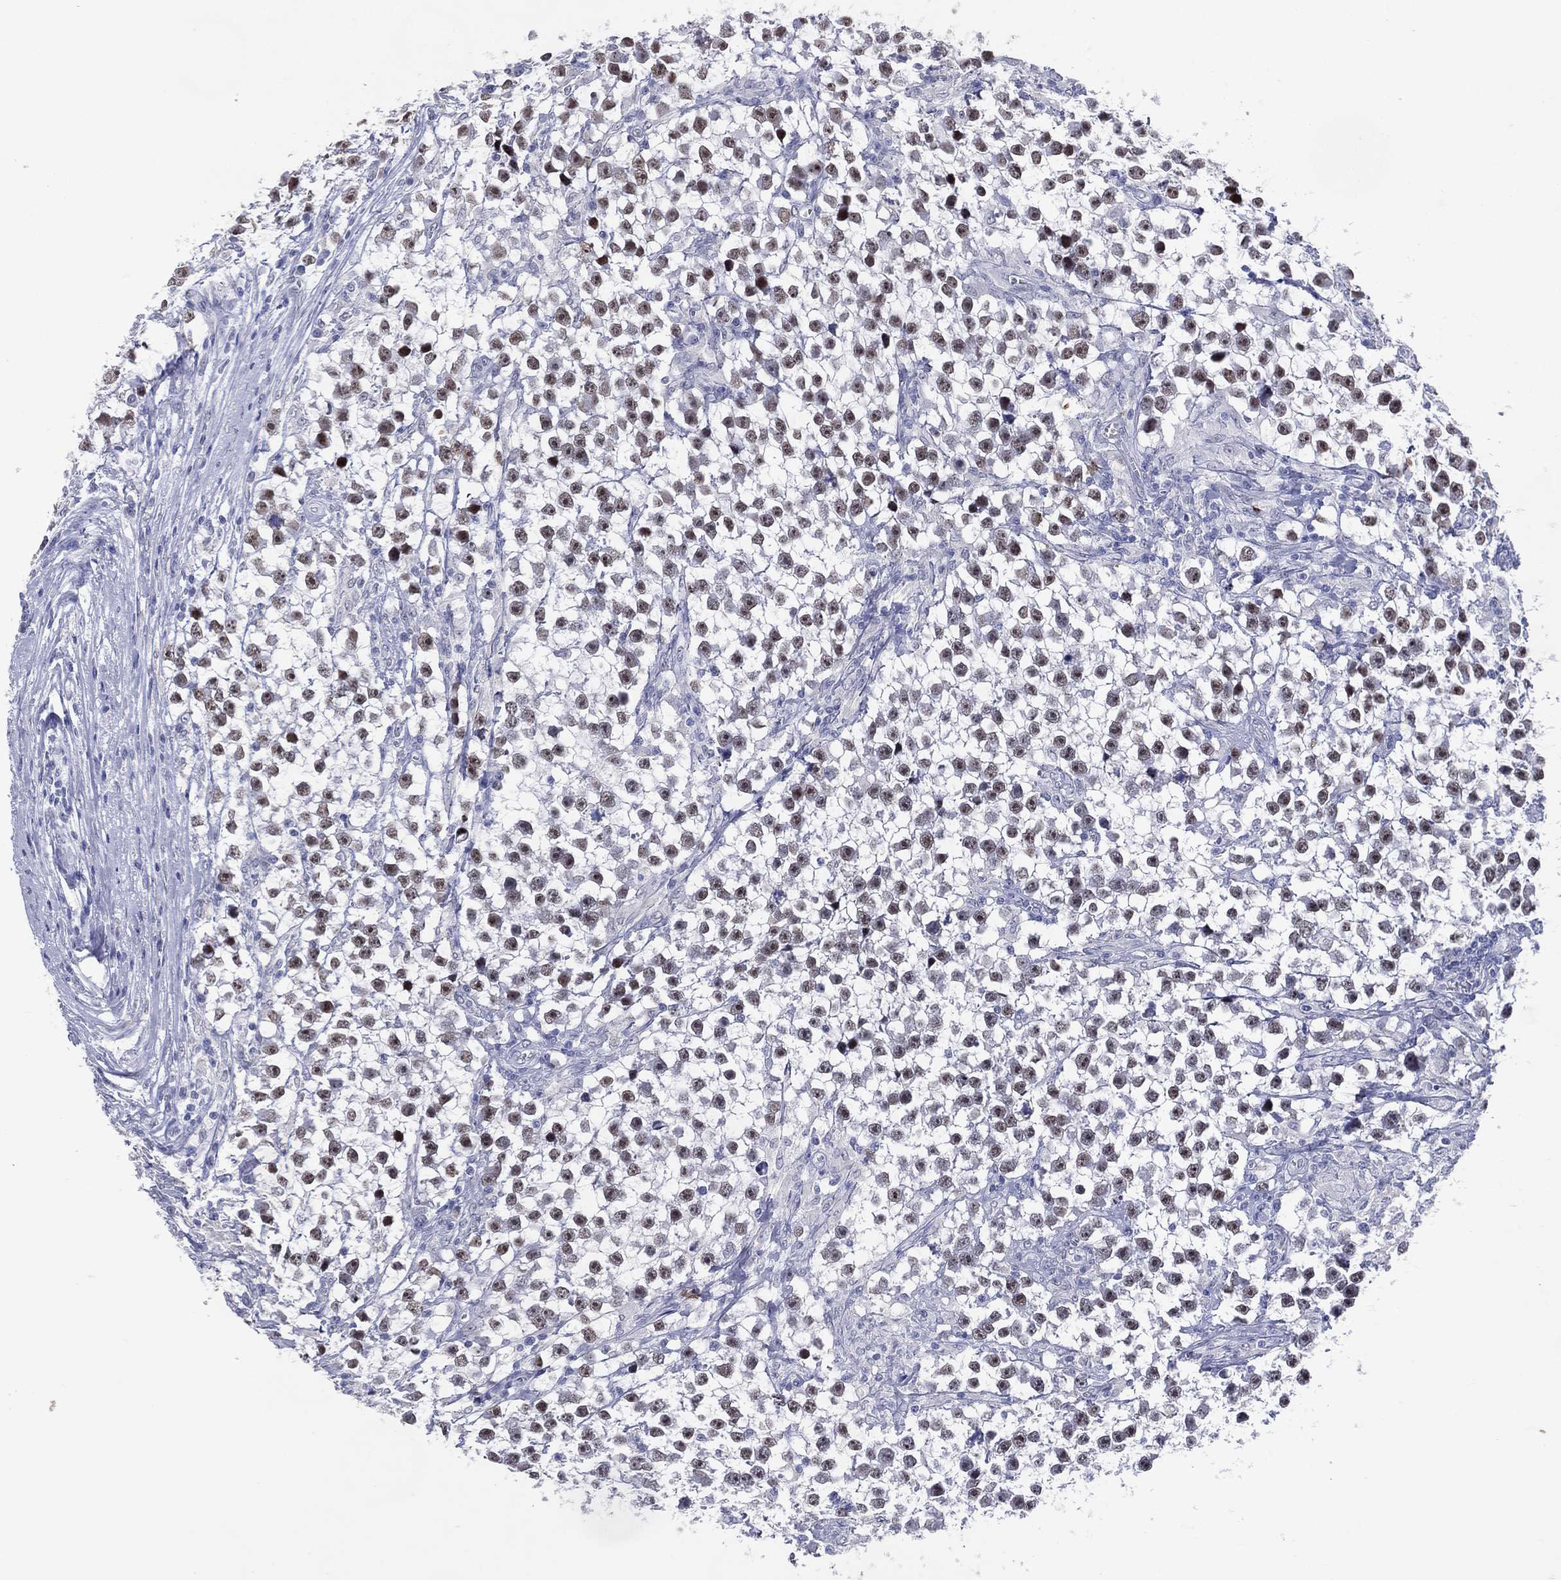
{"staining": {"intensity": "negative", "quantity": "none", "location": "none"}, "tissue": "testis cancer", "cell_type": "Tumor cells", "image_type": "cancer", "snomed": [{"axis": "morphology", "description": "Seminoma, NOS"}, {"axis": "topography", "description": "Testis"}], "caption": "An image of human testis seminoma is negative for staining in tumor cells. (DAB (3,3'-diaminobenzidine) immunohistochemistry (IHC) visualized using brightfield microscopy, high magnification).", "gene": "CFAP58", "patient": {"sex": "male", "age": 59}}